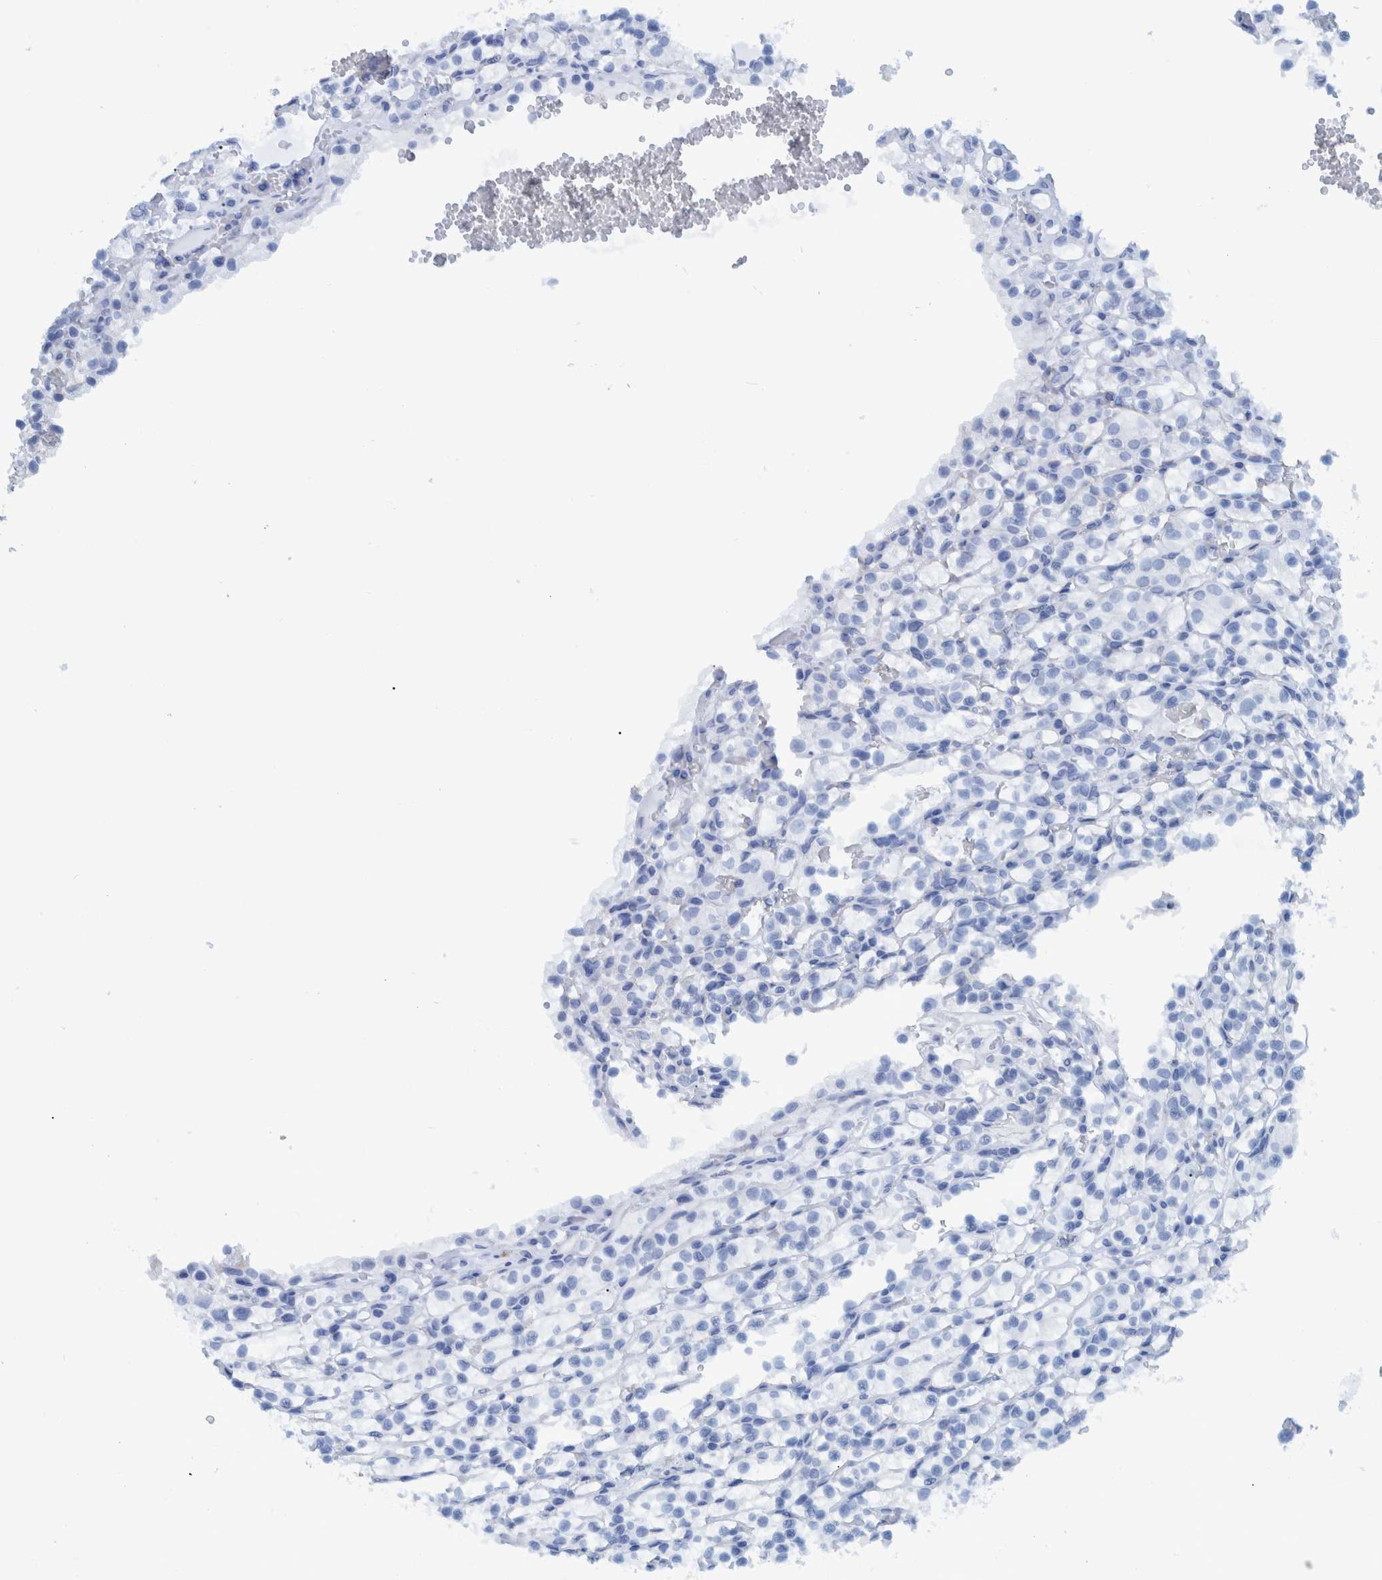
{"staining": {"intensity": "negative", "quantity": "none", "location": "none"}, "tissue": "renal cancer", "cell_type": "Tumor cells", "image_type": "cancer", "snomed": [{"axis": "morphology", "description": "Adenocarcinoma, NOS"}, {"axis": "topography", "description": "Kidney"}], "caption": "Immunohistochemical staining of renal cancer displays no significant staining in tumor cells.", "gene": "BZW2", "patient": {"sex": "female", "age": 57}}